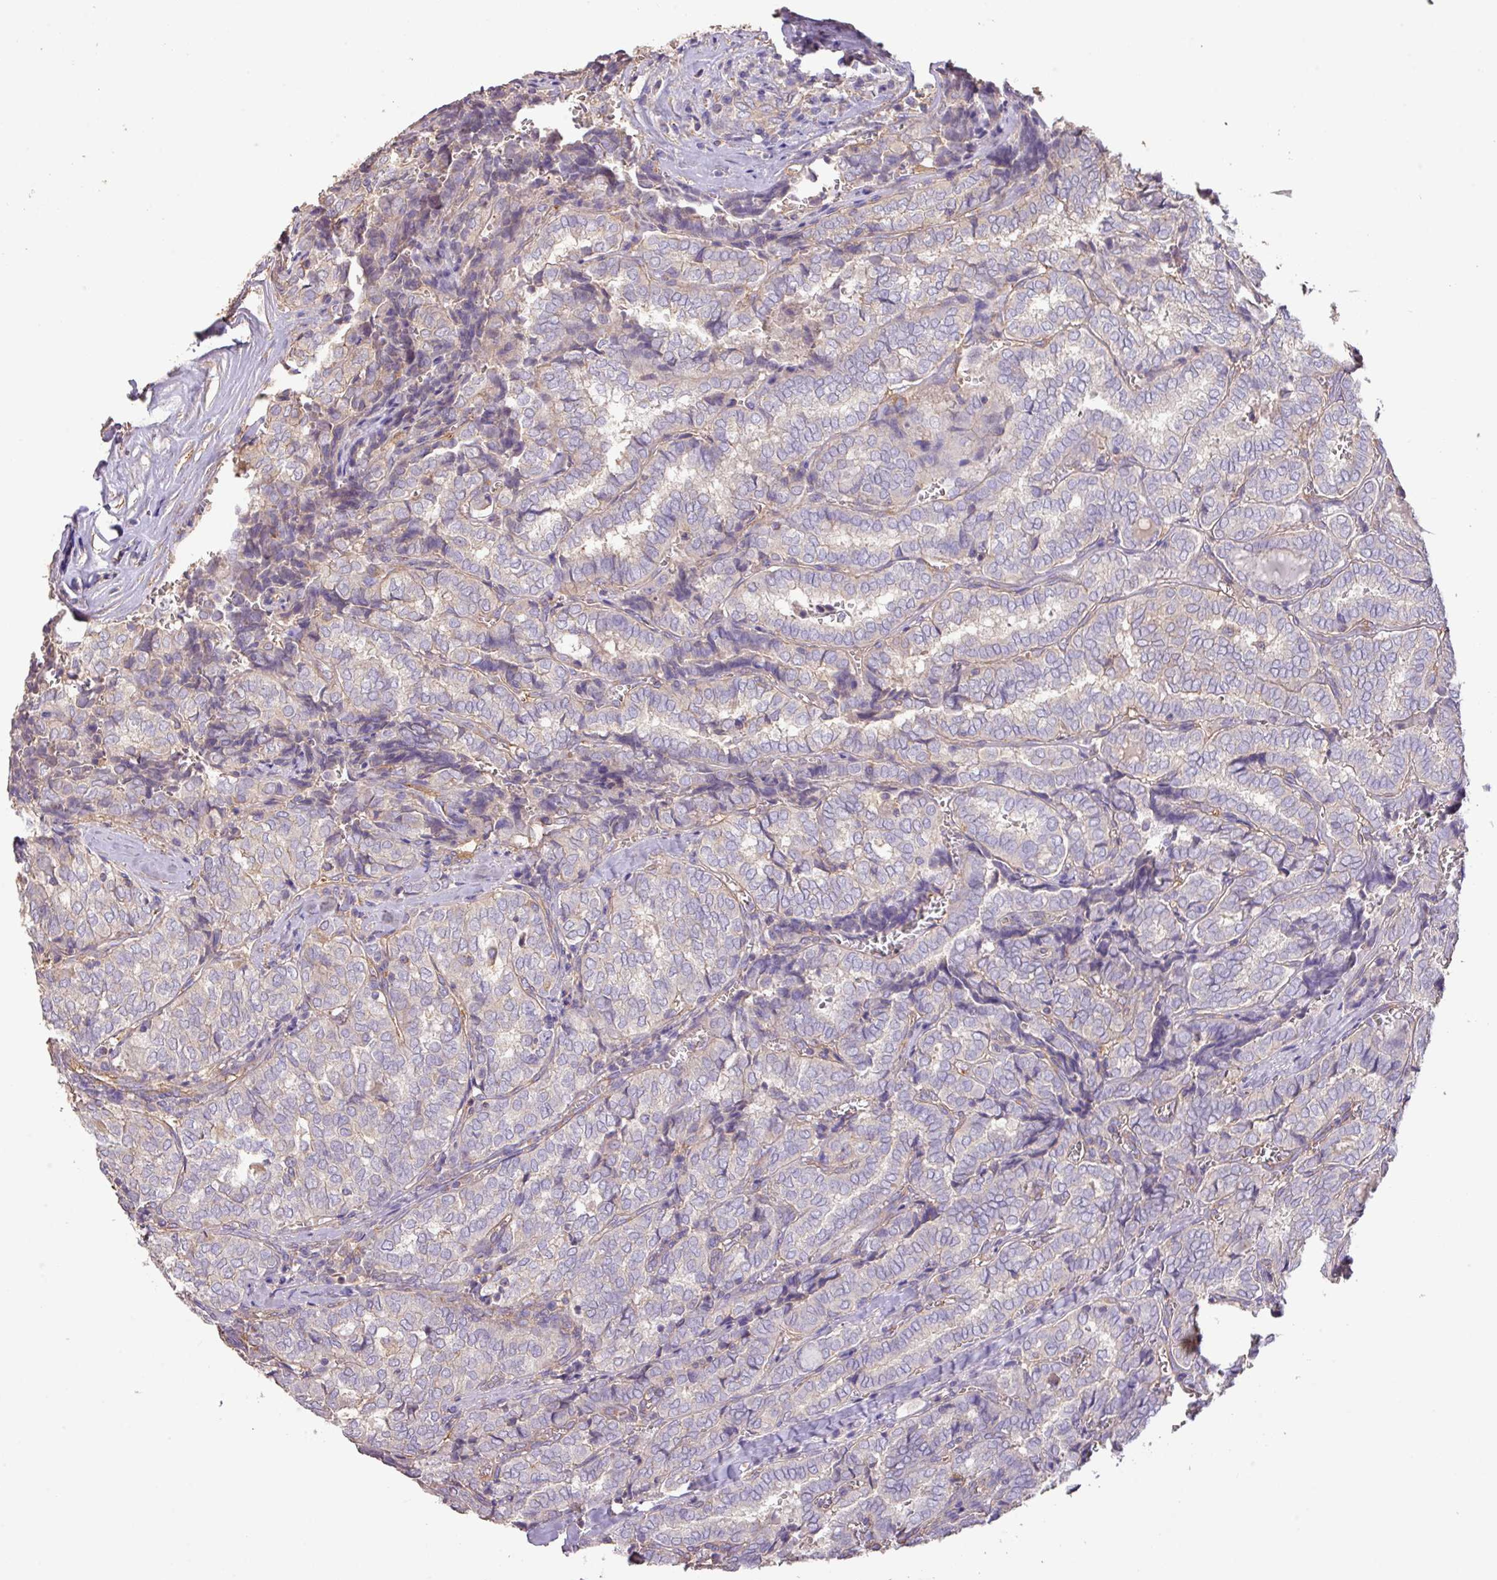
{"staining": {"intensity": "negative", "quantity": "none", "location": "none"}, "tissue": "thyroid cancer", "cell_type": "Tumor cells", "image_type": "cancer", "snomed": [{"axis": "morphology", "description": "Papillary adenocarcinoma, NOS"}, {"axis": "topography", "description": "Thyroid gland"}], "caption": "The micrograph exhibits no staining of tumor cells in papillary adenocarcinoma (thyroid).", "gene": "CALML4", "patient": {"sex": "female", "age": 30}}